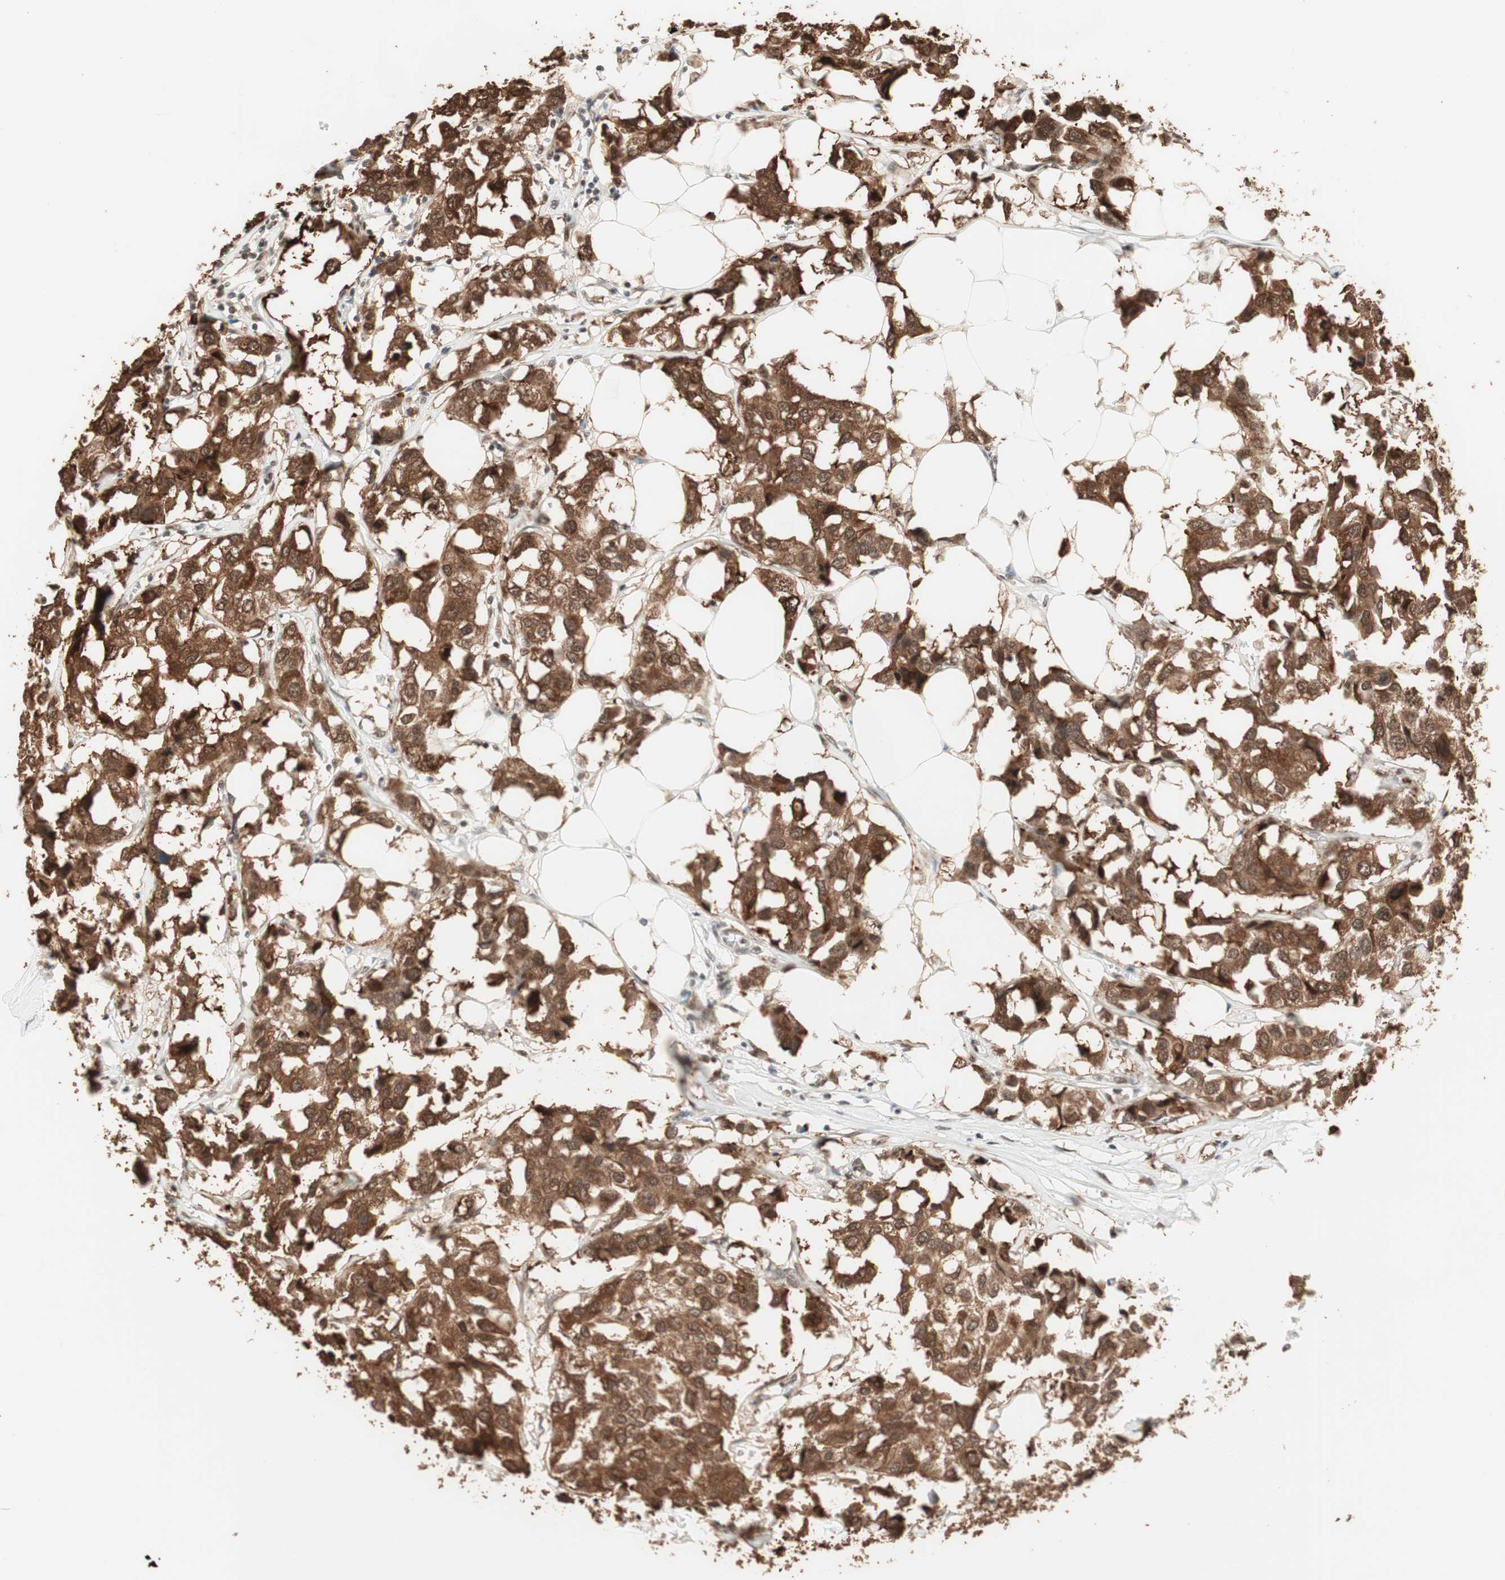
{"staining": {"intensity": "strong", "quantity": ">75%", "location": "cytoplasmic/membranous"}, "tissue": "breast cancer", "cell_type": "Tumor cells", "image_type": "cancer", "snomed": [{"axis": "morphology", "description": "Duct carcinoma"}, {"axis": "topography", "description": "Breast"}], "caption": "A high-resolution image shows IHC staining of breast cancer (infiltrating ductal carcinoma), which demonstrates strong cytoplasmic/membranous positivity in about >75% of tumor cells. Using DAB (brown) and hematoxylin (blue) stains, captured at high magnification using brightfield microscopy.", "gene": "SMARCE1", "patient": {"sex": "female", "age": 80}}